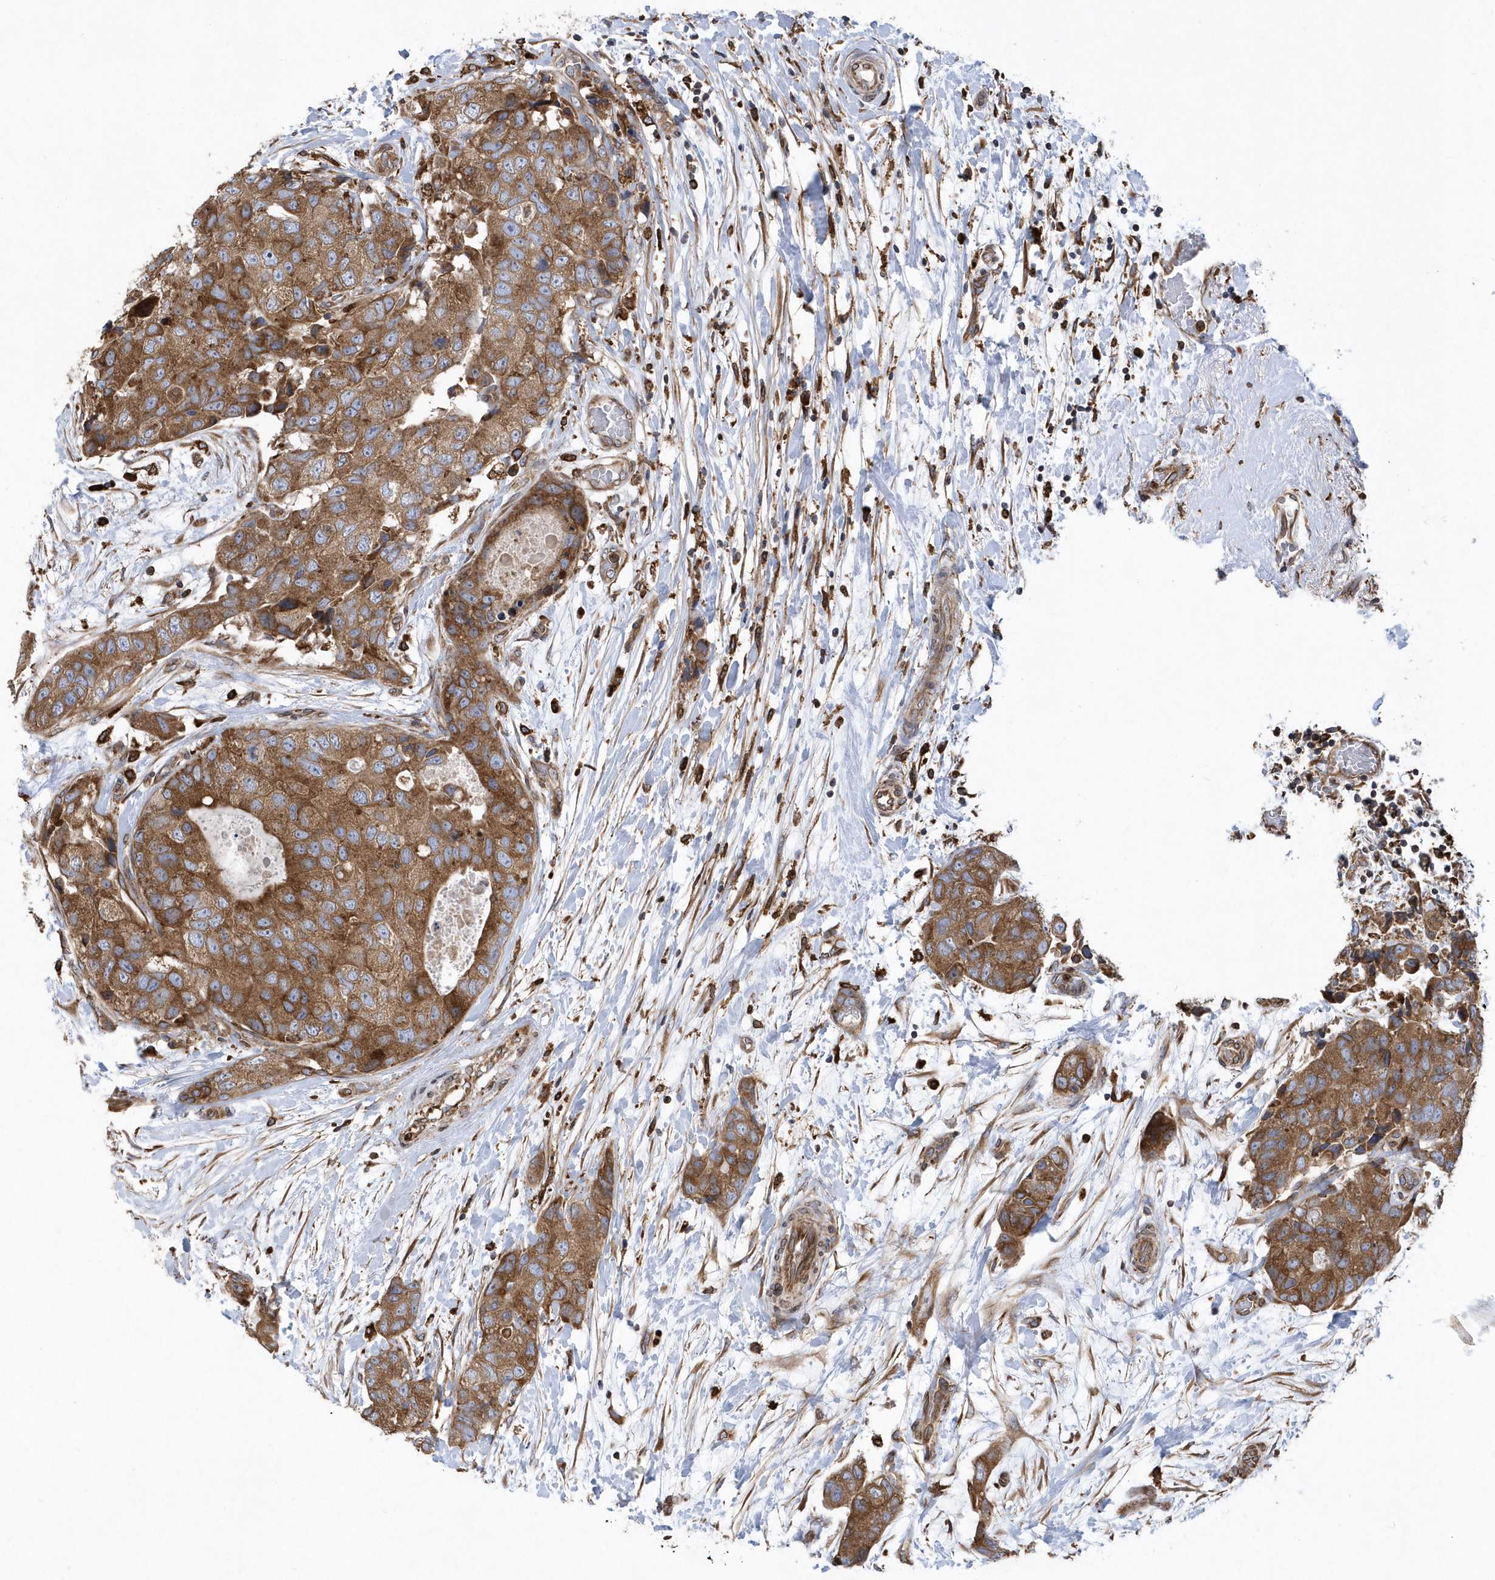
{"staining": {"intensity": "moderate", "quantity": ">75%", "location": "cytoplasmic/membranous"}, "tissue": "breast cancer", "cell_type": "Tumor cells", "image_type": "cancer", "snomed": [{"axis": "morphology", "description": "Duct carcinoma"}, {"axis": "topography", "description": "Breast"}], "caption": "About >75% of tumor cells in breast cancer display moderate cytoplasmic/membranous protein positivity as visualized by brown immunohistochemical staining.", "gene": "VAMP7", "patient": {"sex": "female", "age": 62}}